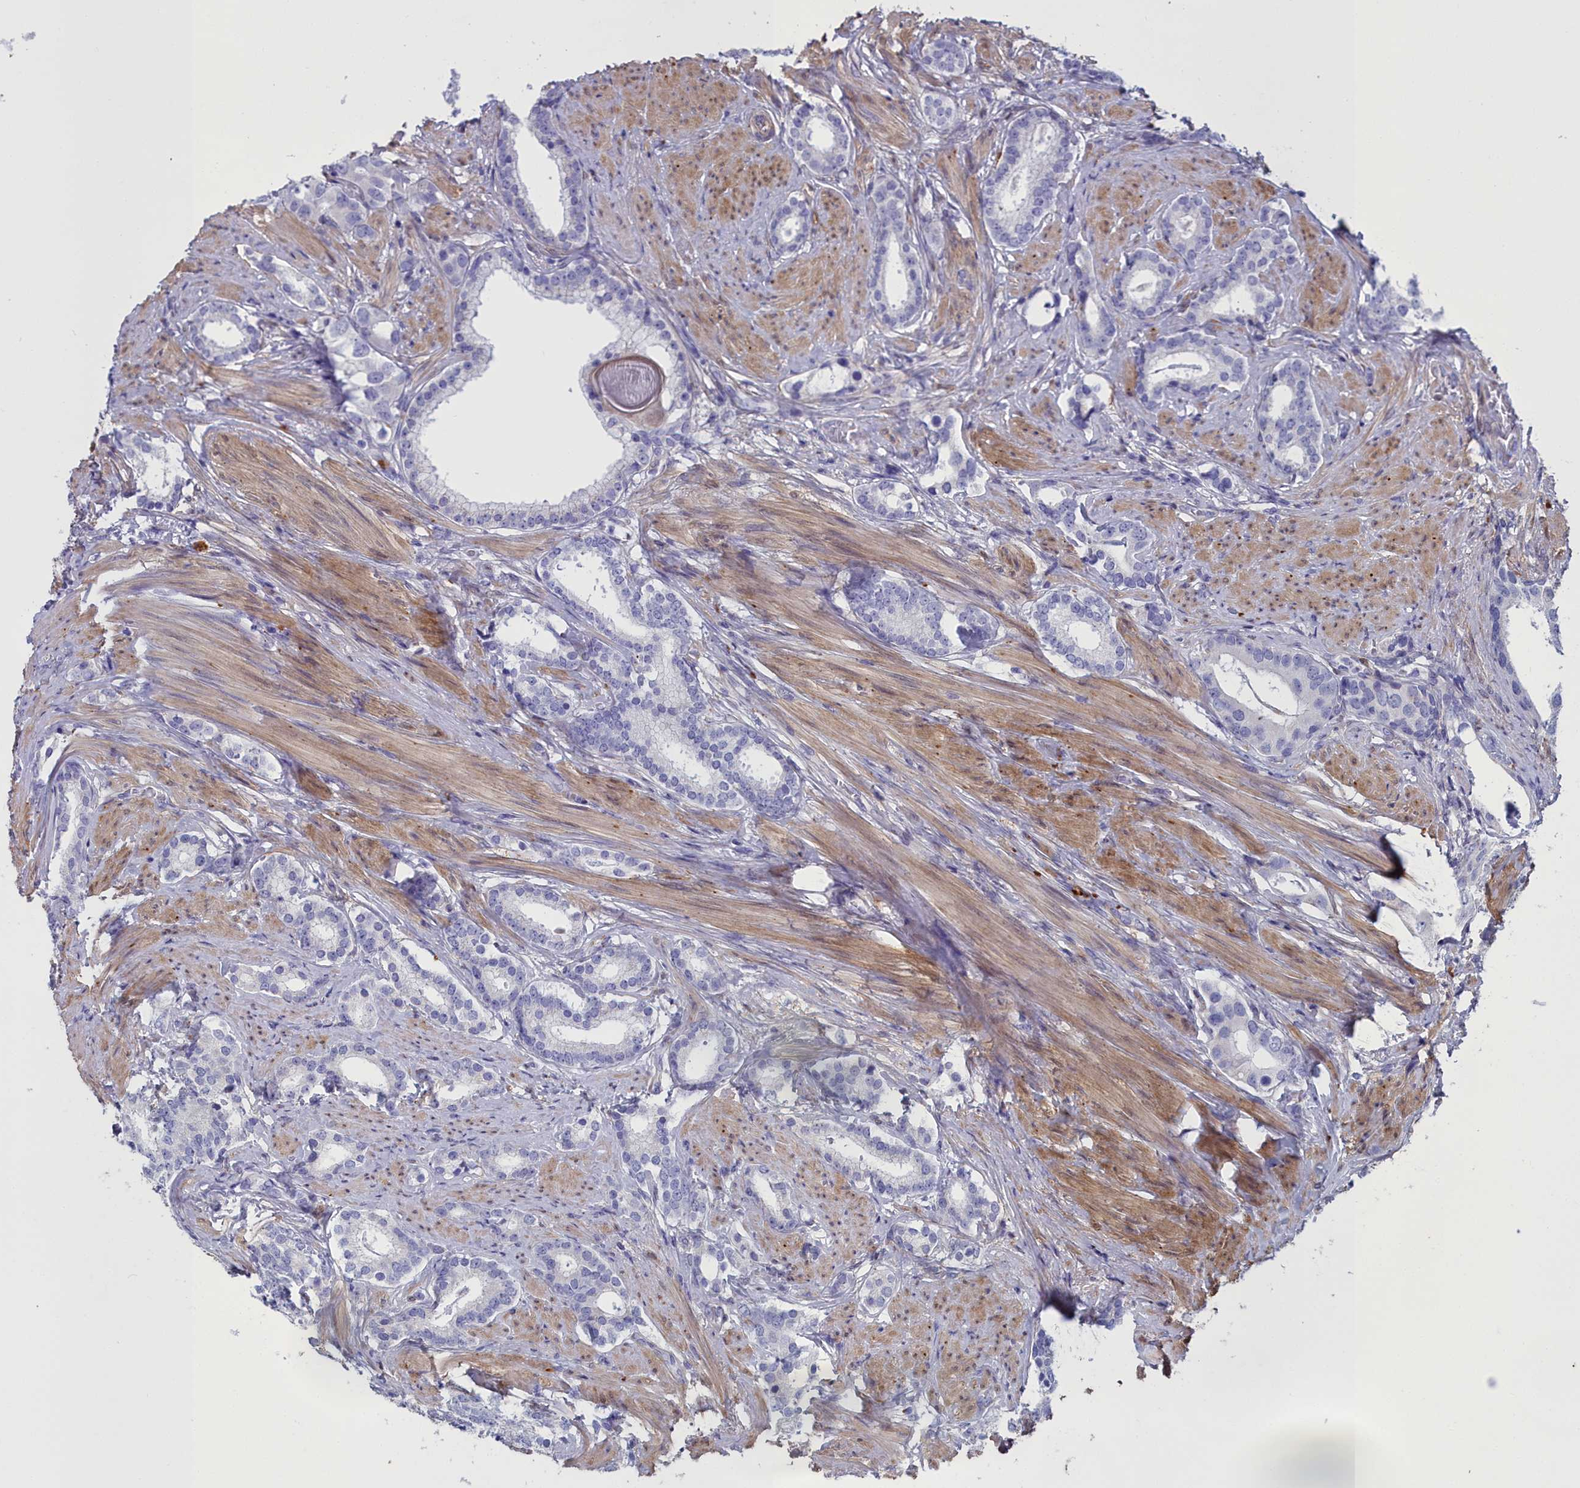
{"staining": {"intensity": "negative", "quantity": "none", "location": "none"}, "tissue": "prostate cancer", "cell_type": "Tumor cells", "image_type": "cancer", "snomed": [{"axis": "morphology", "description": "Adenocarcinoma, Low grade"}, {"axis": "topography", "description": "Prostate"}], "caption": "Human prostate adenocarcinoma (low-grade) stained for a protein using immunohistochemistry (IHC) reveals no expression in tumor cells.", "gene": "PPP1R14A", "patient": {"sex": "male", "age": 71}}